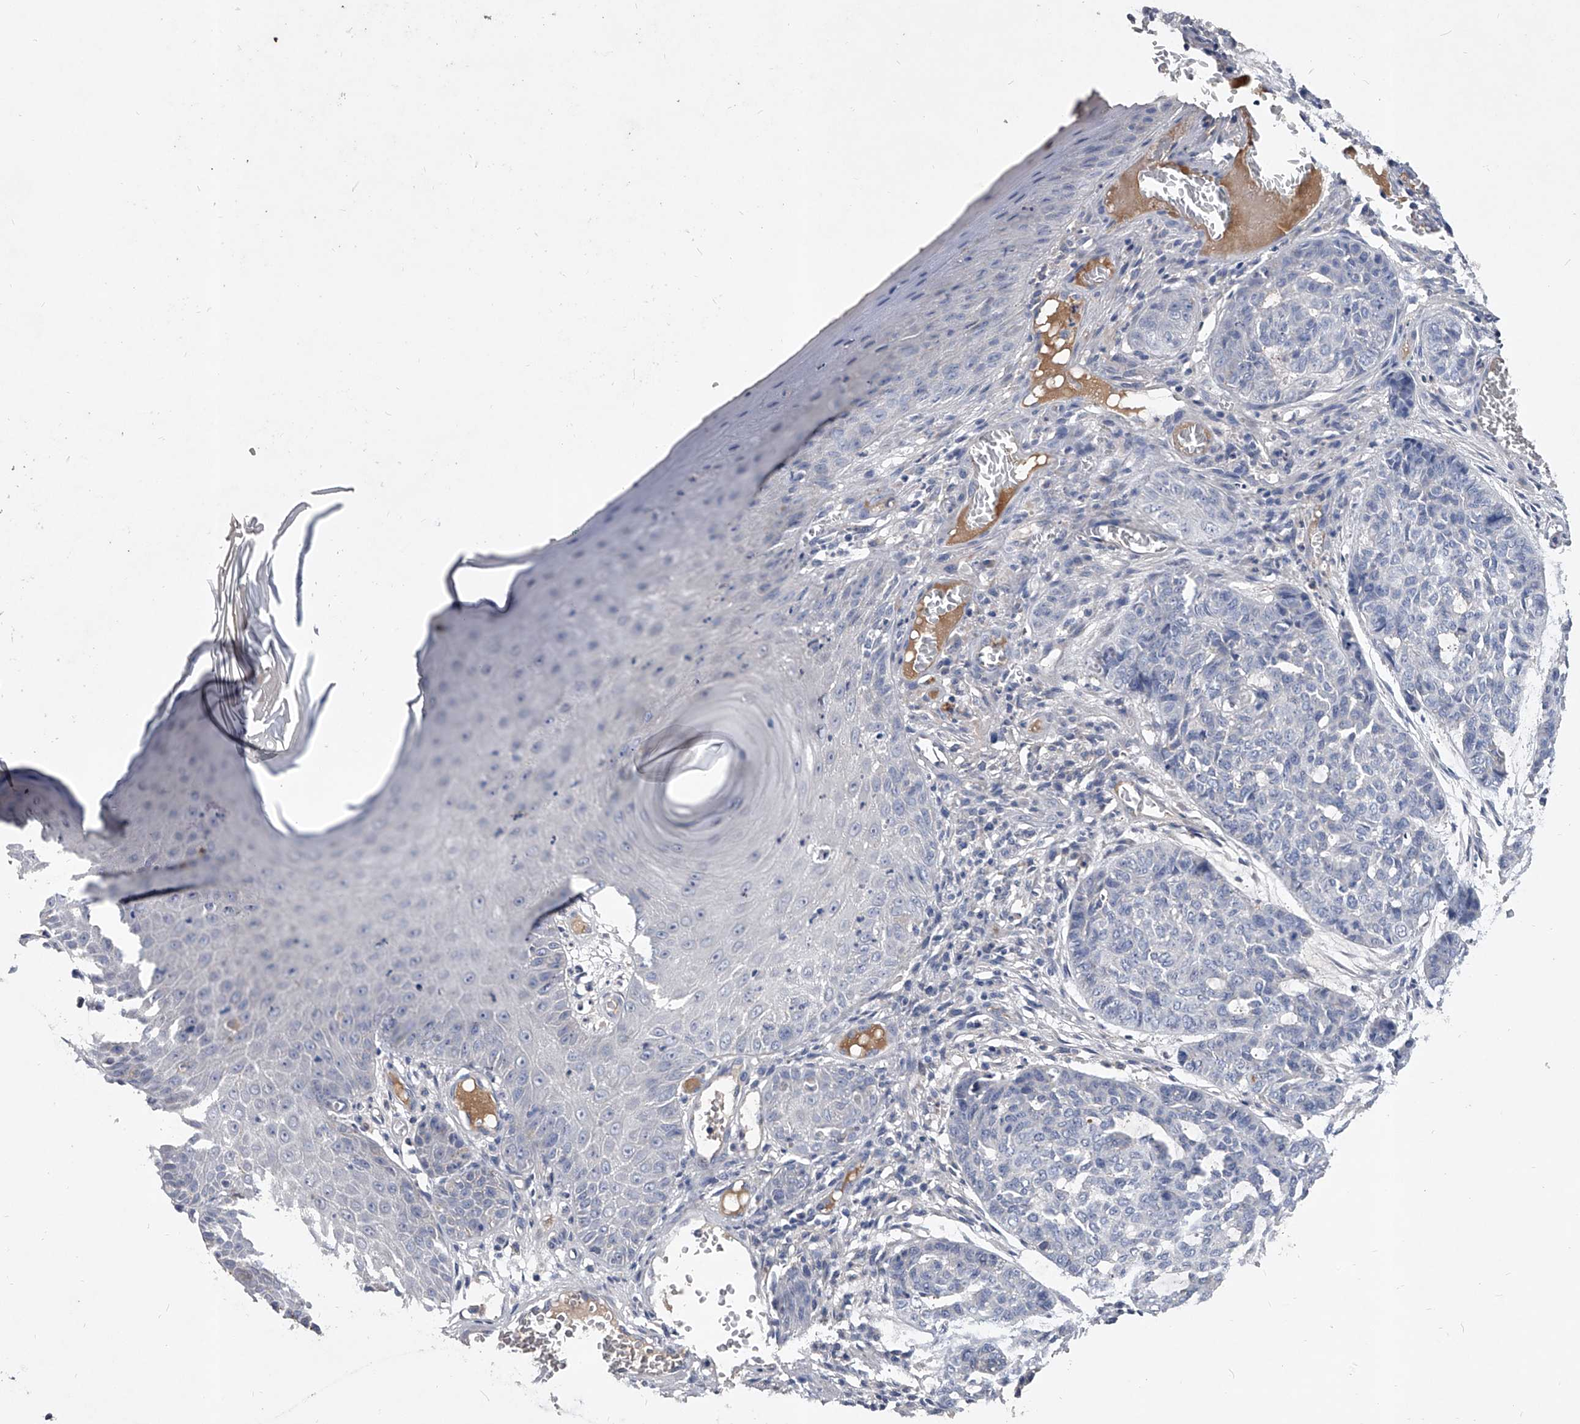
{"staining": {"intensity": "negative", "quantity": "none", "location": "none"}, "tissue": "skin cancer", "cell_type": "Tumor cells", "image_type": "cancer", "snomed": [{"axis": "morphology", "description": "Basal cell carcinoma"}, {"axis": "topography", "description": "Skin"}], "caption": "A high-resolution histopathology image shows immunohistochemistry staining of skin cancer, which demonstrates no significant staining in tumor cells.", "gene": "C5", "patient": {"sex": "female", "age": 64}}